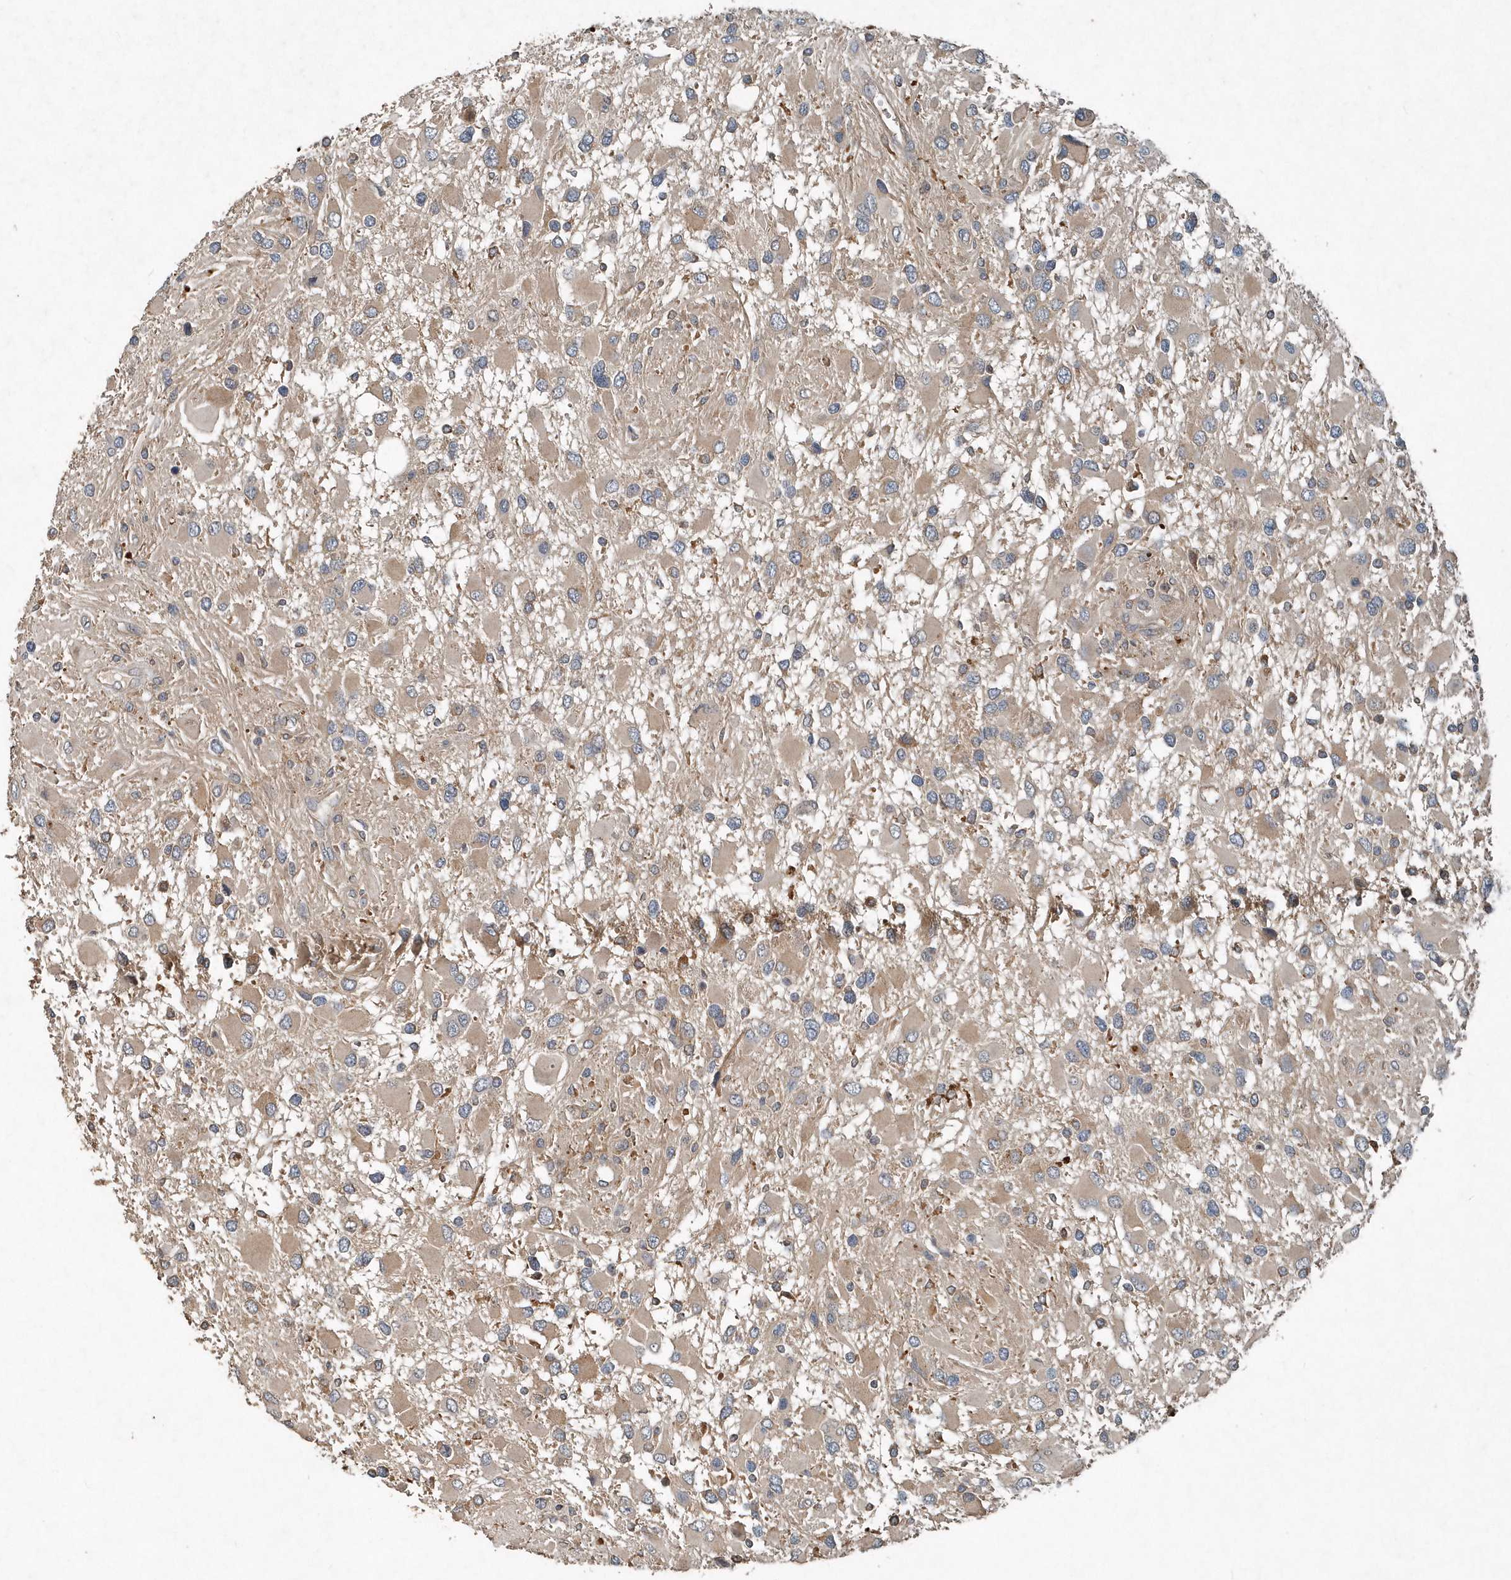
{"staining": {"intensity": "weak", "quantity": ">75%", "location": "cytoplasmic/membranous"}, "tissue": "glioma", "cell_type": "Tumor cells", "image_type": "cancer", "snomed": [{"axis": "morphology", "description": "Glioma, malignant, High grade"}, {"axis": "topography", "description": "Brain"}], "caption": "Protein staining of glioma tissue reveals weak cytoplasmic/membranous expression in about >75% of tumor cells.", "gene": "SCFD2", "patient": {"sex": "male", "age": 53}}